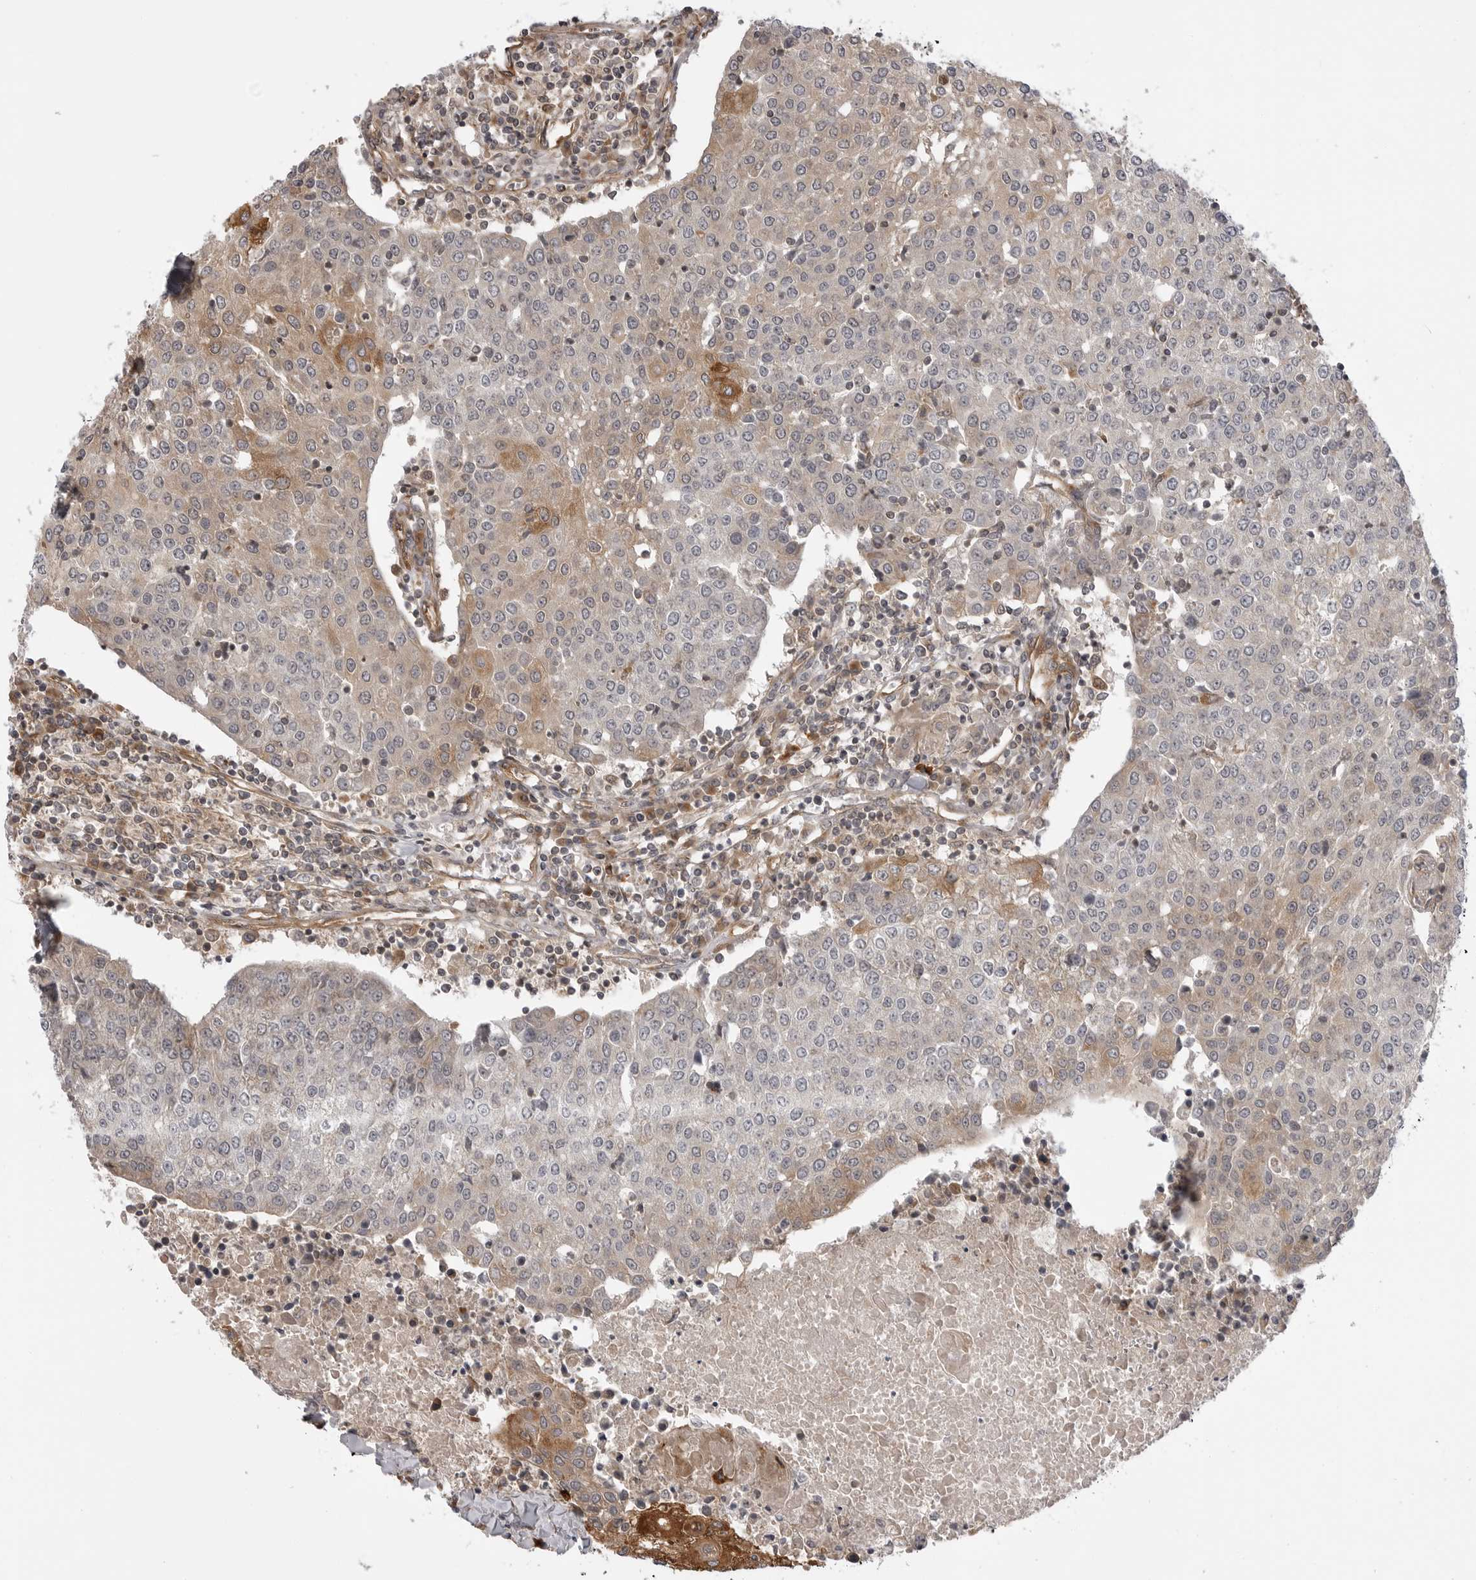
{"staining": {"intensity": "moderate", "quantity": "25%-75%", "location": "cytoplasmic/membranous"}, "tissue": "urothelial cancer", "cell_type": "Tumor cells", "image_type": "cancer", "snomed": [{"axis": "morphology", "description": "Urothelial carcinoma, High grade"}, {"axis": "topography", "description": "Urinary bladder"}], "caption": "Immunohistochemistry photomicrograph of urothelial cancer stained for a protein (brown), which demonstrates medium levels of moderate cytoplasmic/membranous staining in approximately 25%-75% of tumor cells.", "gene": "LRRC45", "patient": {"sex": "female", "age": 85}}